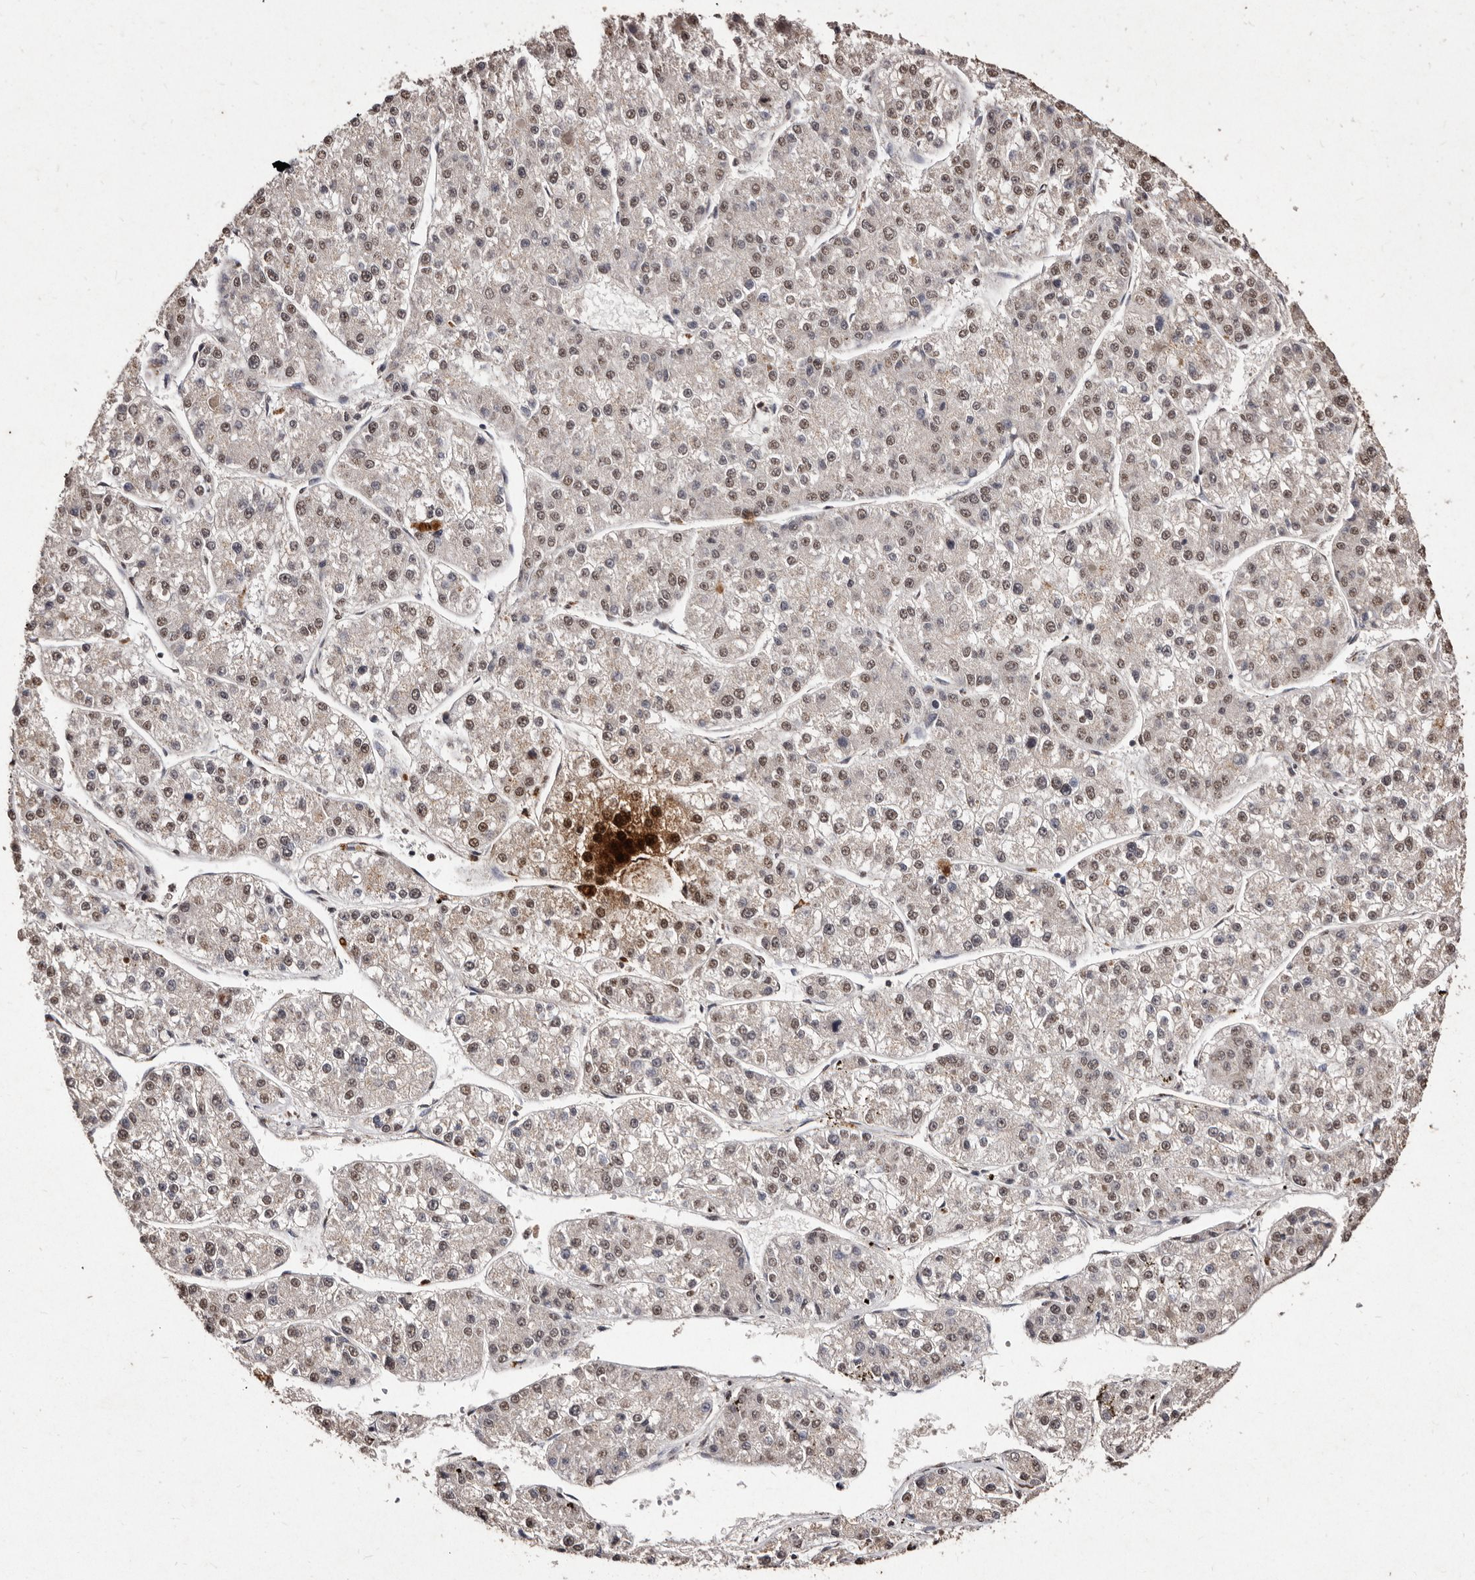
{"staining": {"intensity": "moderate", "quantity": ">75%", "location": "nuclear"}, "tissue": "liver cancer", "cell_type": "Tumor cells", "image_type": "cancer", "snomed": [{"axis": "morphology", "description": "Carcinoma, Hepatocellular, NOS"}, {"axis": "topography", "description": "Liver"}], "caption": "Moderate nuclear staining is seen in about >75% of tumor cells in hepatocellular carcinoma (liver).", "gene": "ERBB4", "patient": {"sex": "female", "age": 73}}